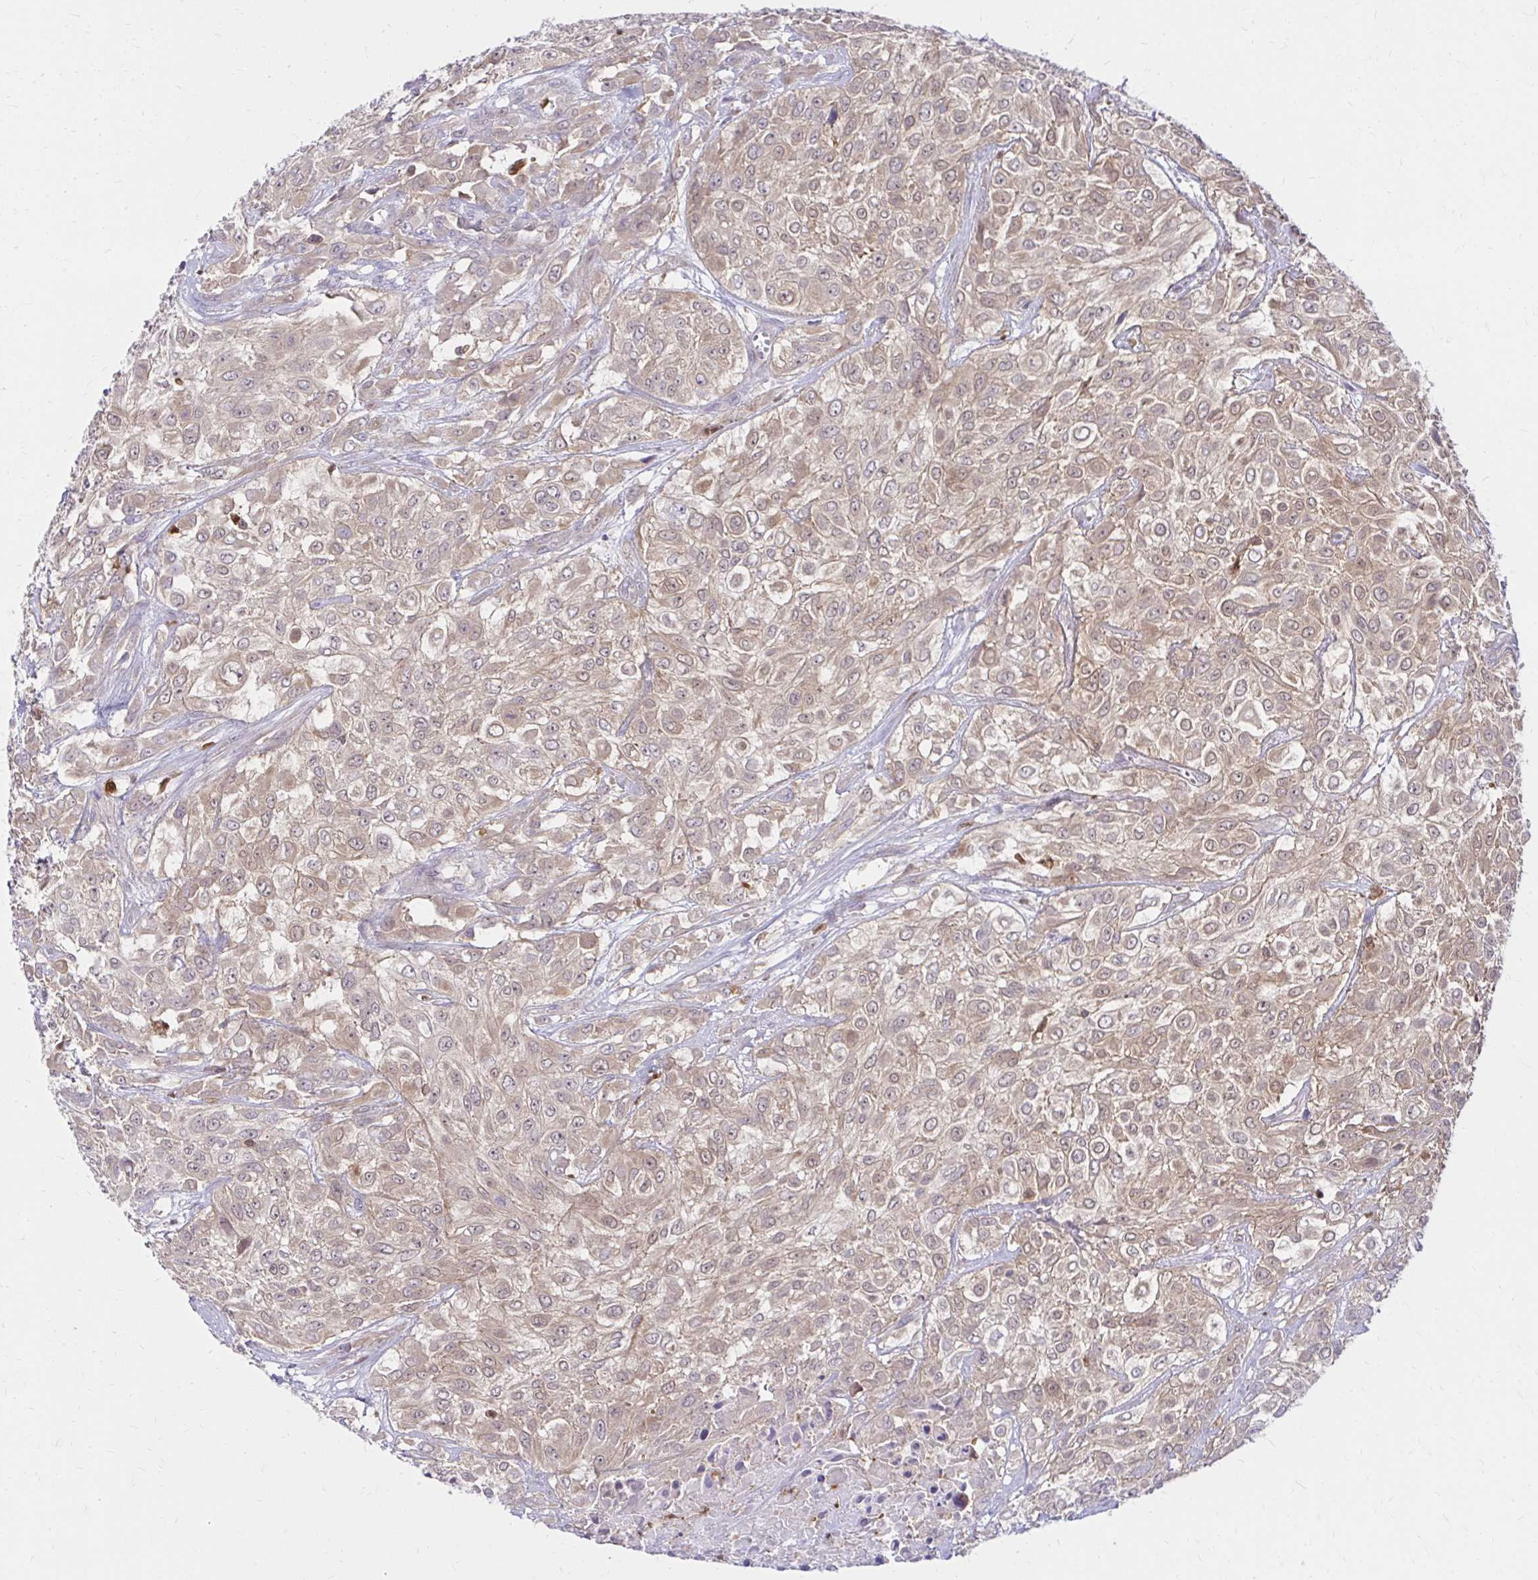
{"staining": {"intensity": "weak", "quantity": ">75%", "location": "cytoplasmic/membranous"}, "tissue": "urothelial cancer", "cell_type": "Tumor cells", "image_type": "cancer", "snomed": [{"axis": "morphology", "description": "Urothelial carcinoma, High grade"}, {"axis": "topography", "description": "Urinary bladder"}], "caption": "Protein staining of urothelial cancer tissue displays weak cytoplasmic/membranous positivity in about >75% of tumor cells. (IHC, brightfield microscopy, high magnification).", "gene": "PYCARD", "patient": {"sex": "male", "age": 57}}